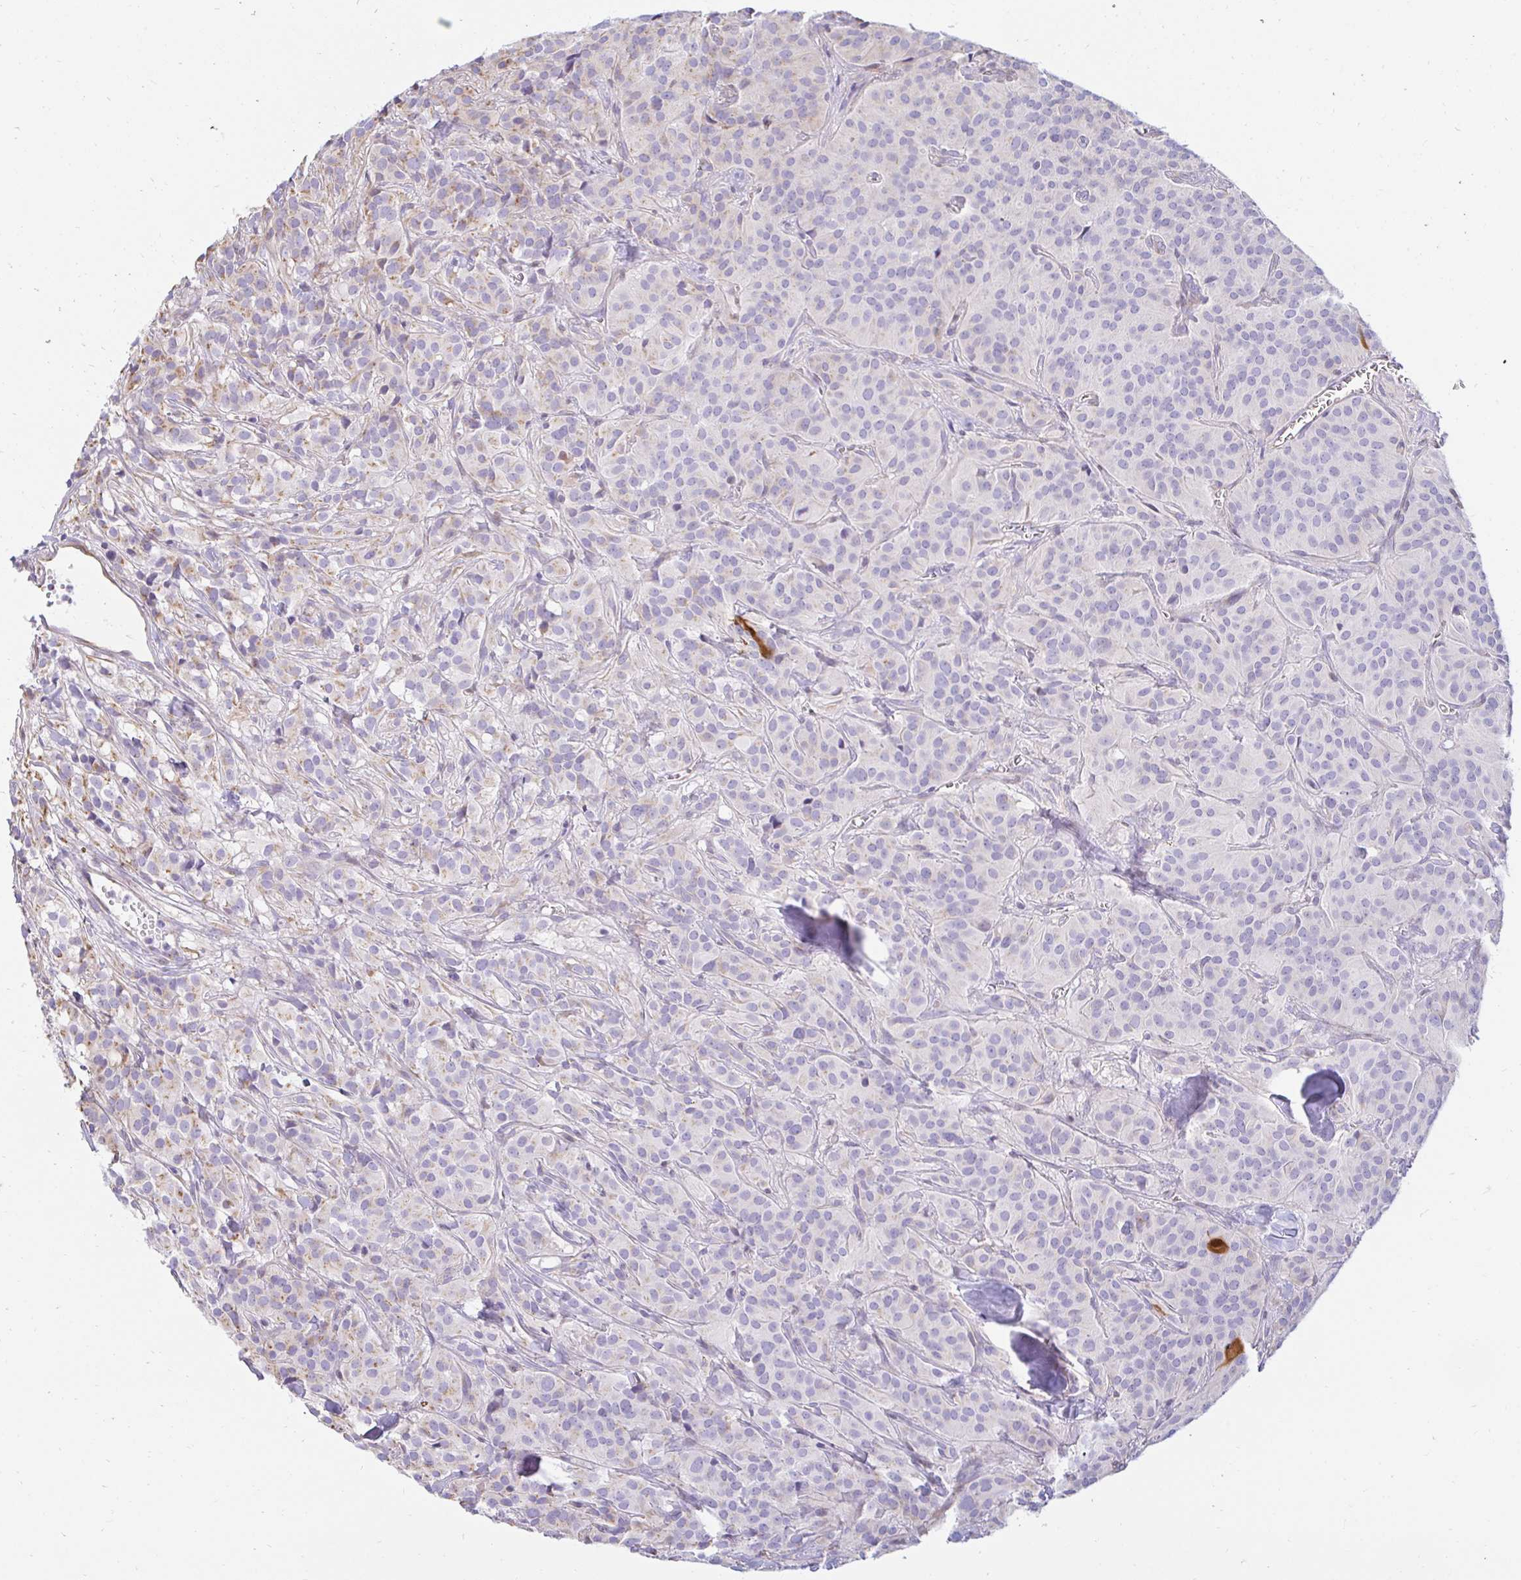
{"staining": {"intensity": "negative", "quantity": "none", "location": "none"}, "tissue": "glioma", "cell_type": "Tumor cells", "image_type": "cancer", "snomed": [{"axis": "morphology", "description": "Glioma, malignant, Low grade"}, {"axis": "topography", "description": "Brain"}], "caption": "Tumor cells show no significant staining in glioma. (Brightfield microscopy of DAB immunohistochemistry (IHC) at high magnification).", "gene": "CAPSL", "patient": {"sex": "male", "age": 42}}